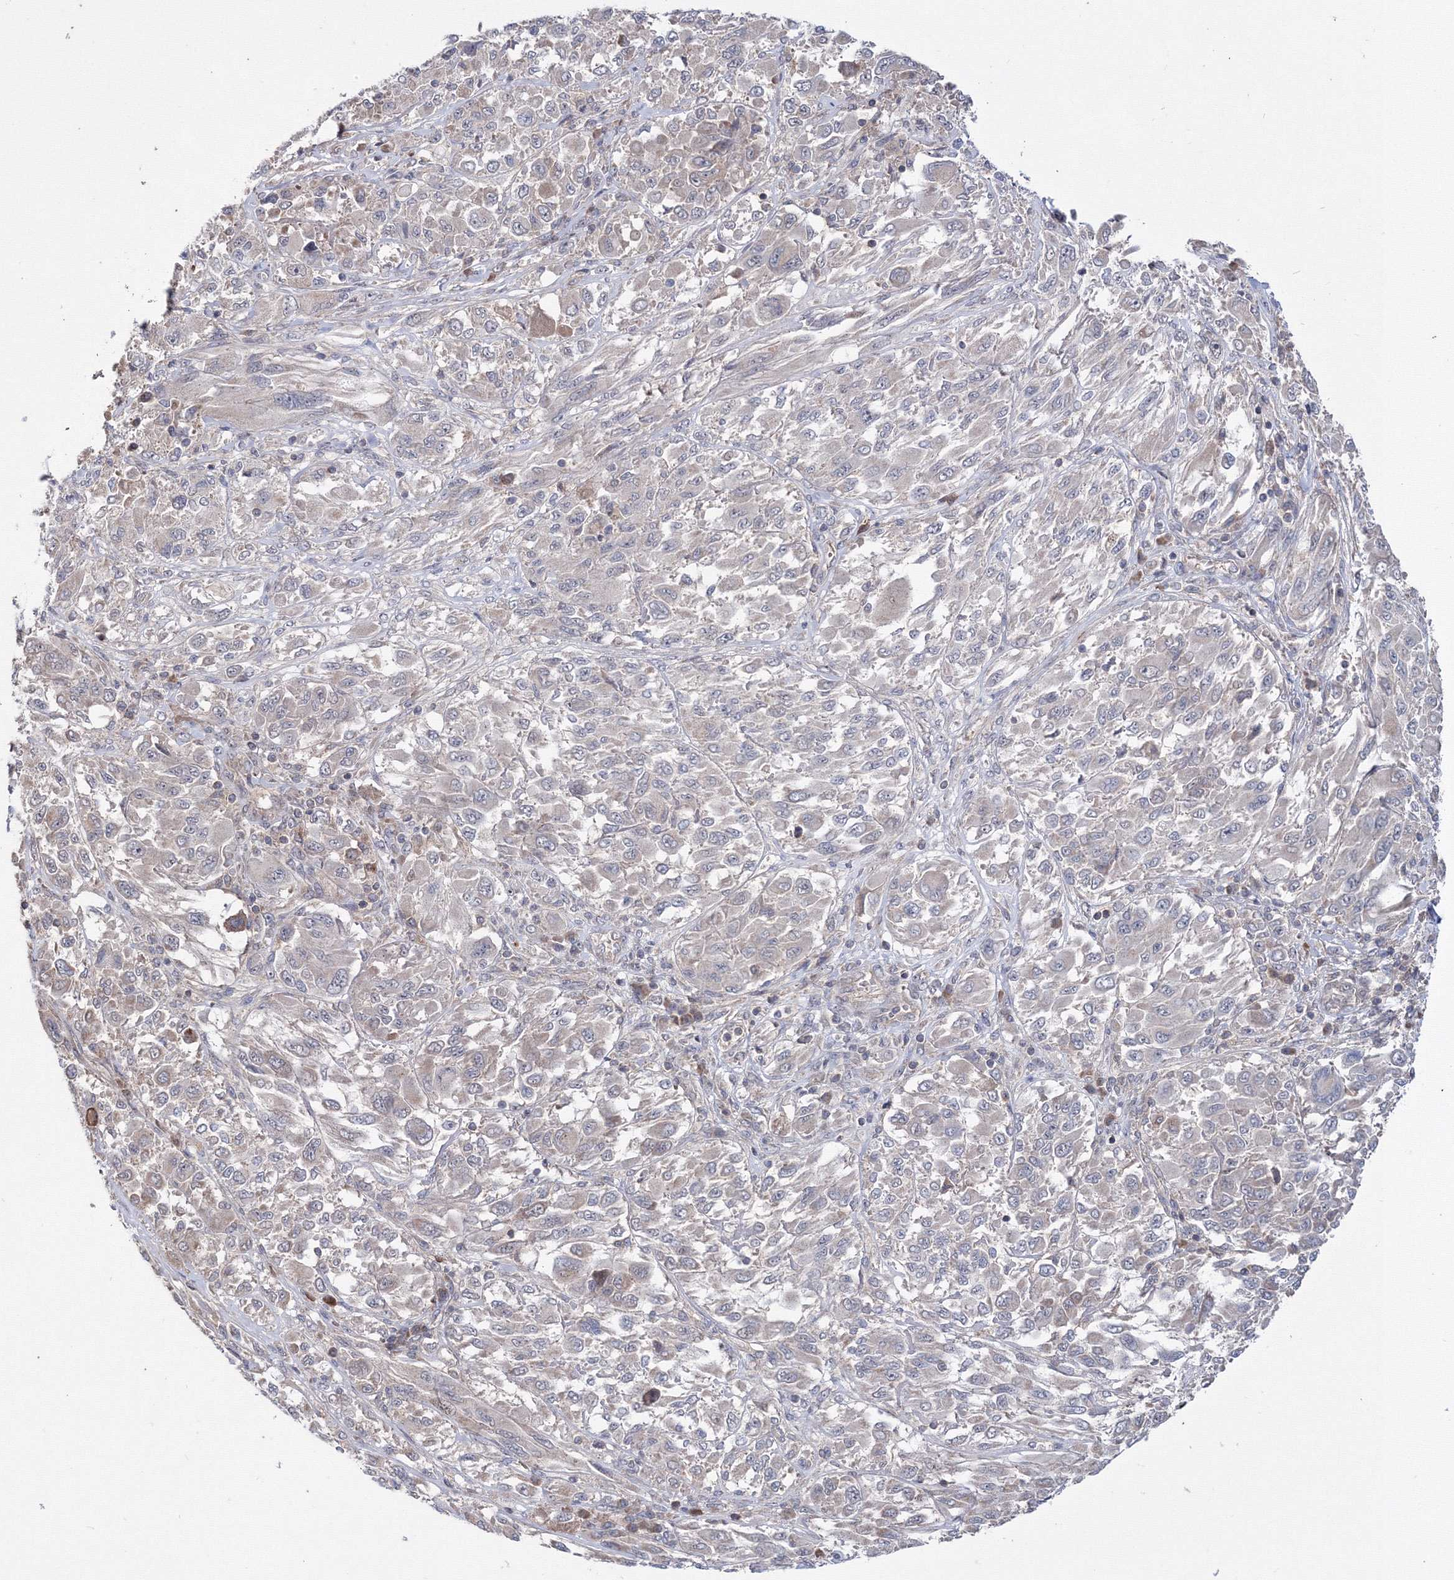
{"staining": {"intensity": "negative", "quantity": "none", "location": "none"}, "tissue": "melanoma", "cell_type": "Tumor cells", "image_type": "cancer", "snomed": [{"axis": "morphology", "description": "Malignant melanoma, NOS"}, {"axis": "topography", "description": "Skin"}], "caption": "A histopathology image of human melanoma is negative for staining in tumor cells. Nuclei are stained in blue.", "gene": "PPP2R2B", "patient": {"sex": "female", "age": 91}}